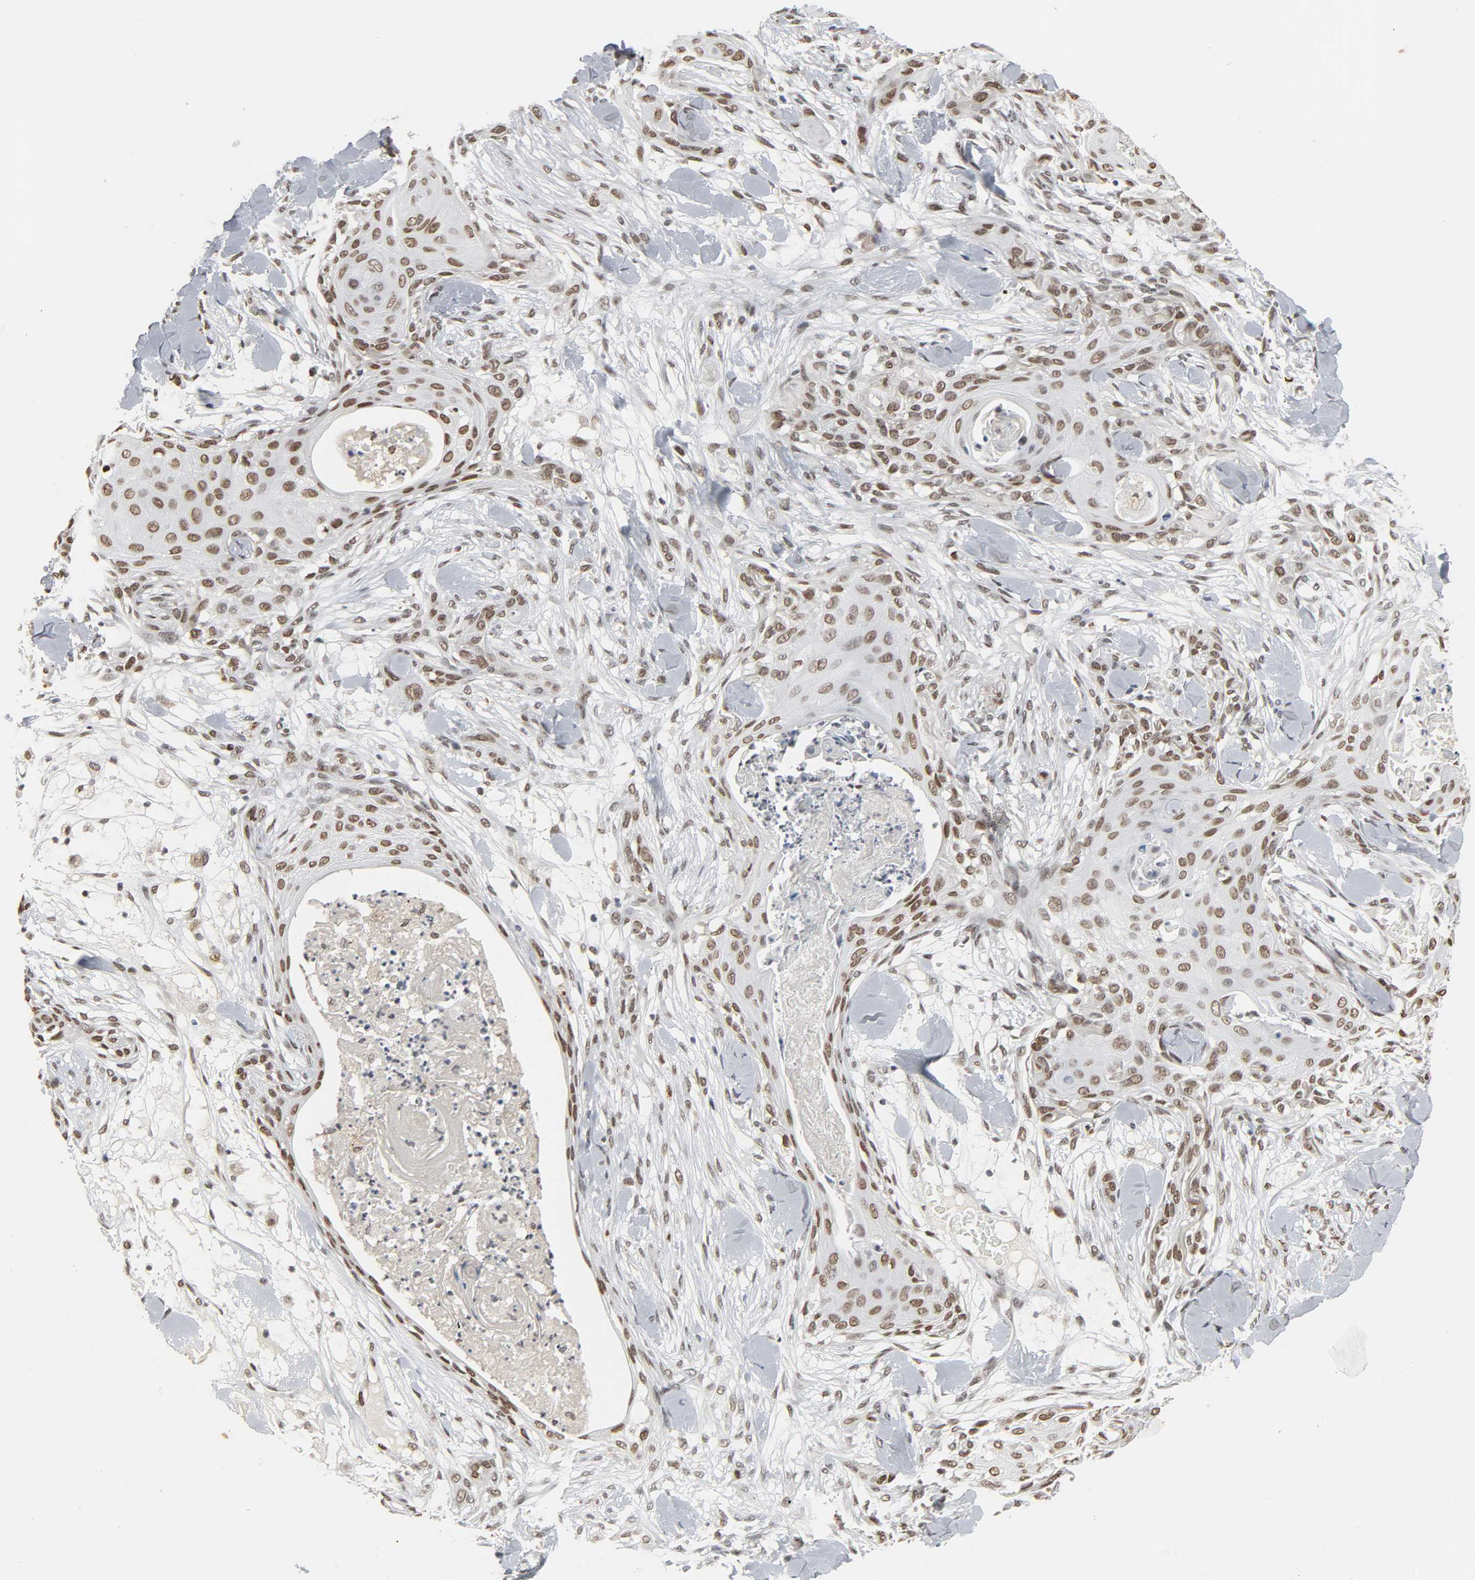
{"staining": {"intensity": "moderate", "quantity": "25%-75%", "location": "nuclear"}, "tissue": "skin cancer", "cell_type": "Tumor cells", "image_type": "cancer", "snomed": [{"axis": "morphology", "description": "Squamous cell carcinoma, NOS"}, {"axis": "topography", "description": "Skin"}], "caption": "Moderate nuclear staining for a protein is appreciated in about 25%-75% of tumor cells of skin cancer (squamous cell carcinoma) using immunohistochemistry.", "gene": "DAZAP1", "patient": {"sex": "female", "age": 59}}